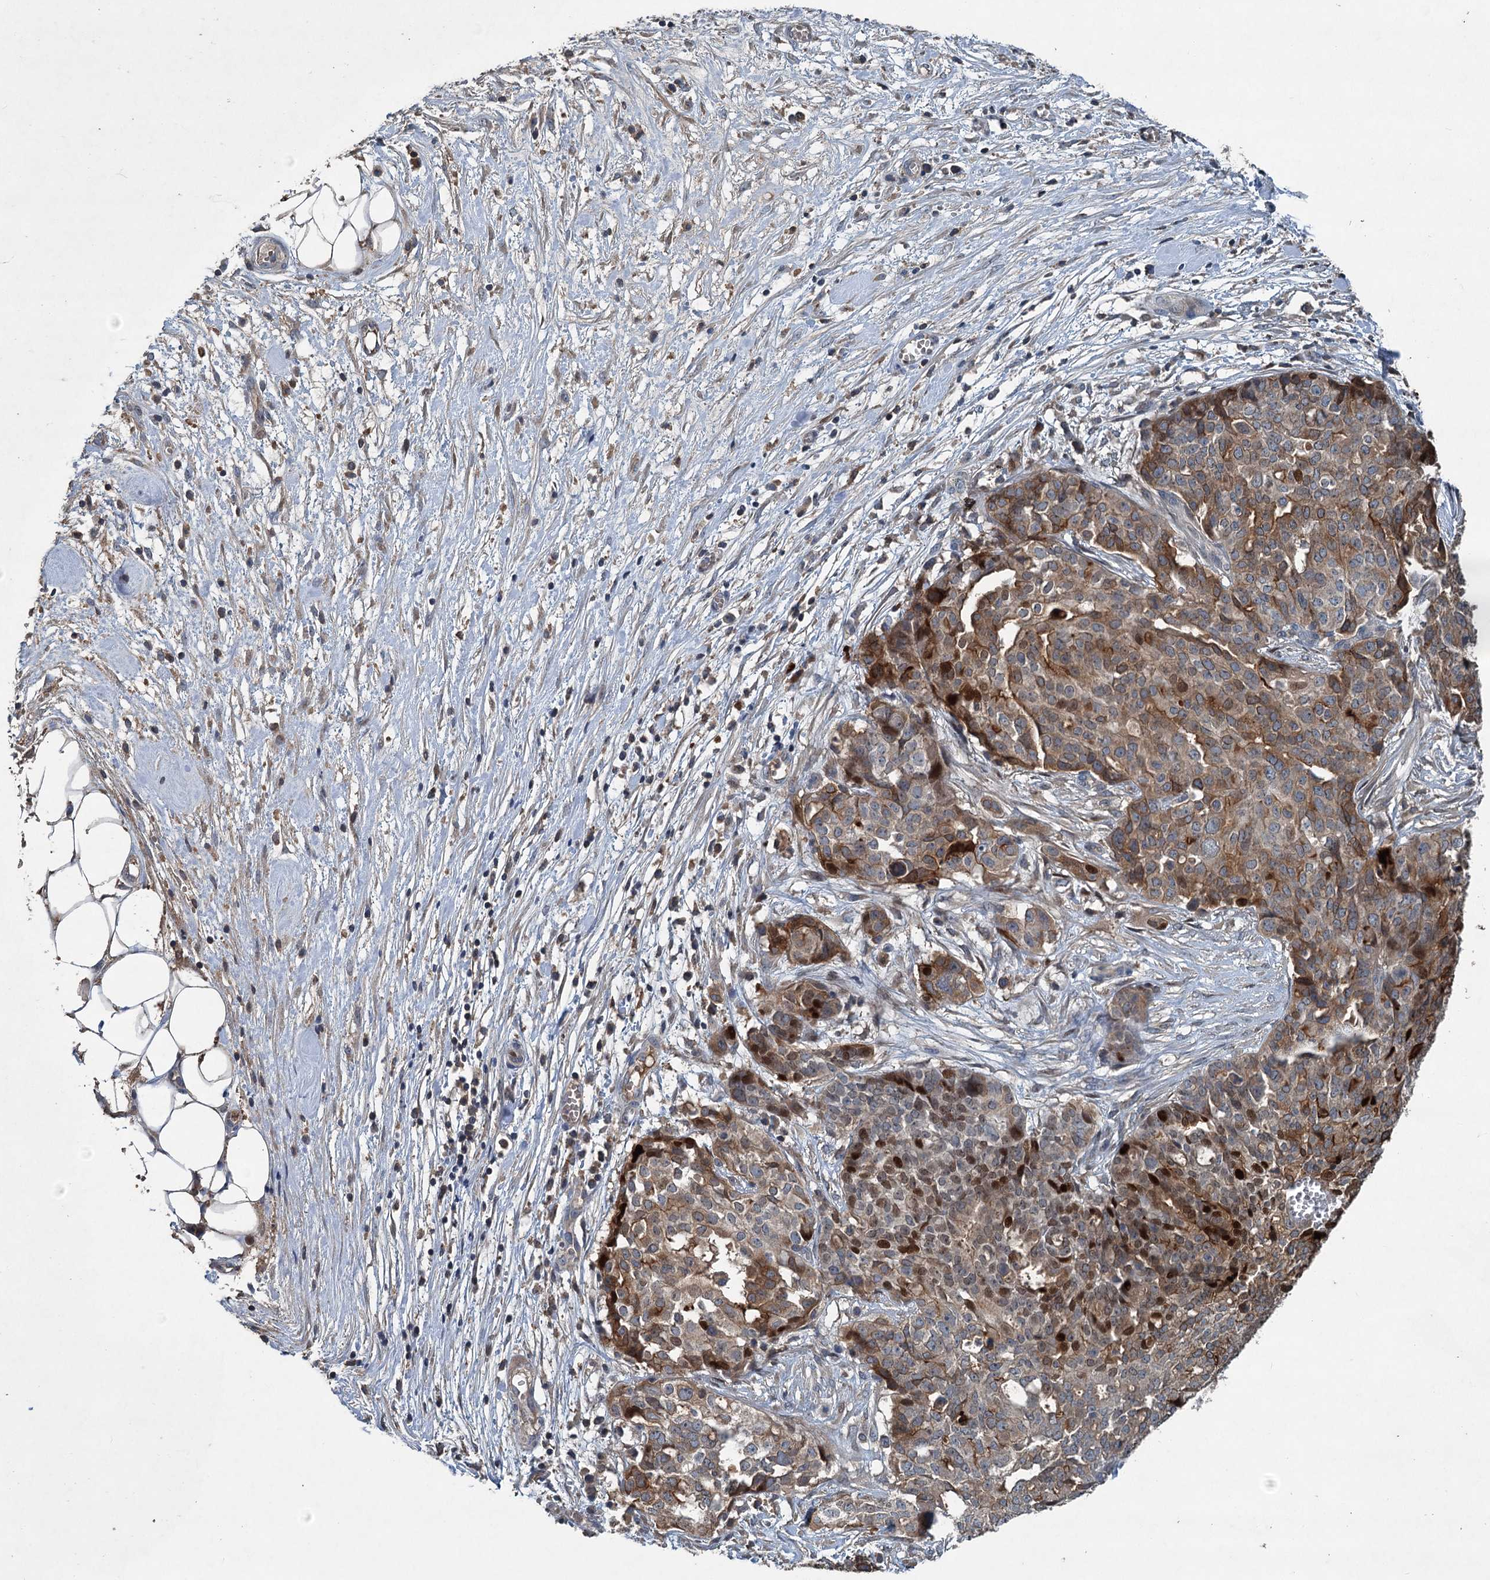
{"staining": {"intensity": "moderate", "quantity": ">75%", "location": "cytoplasmic/membranous,nuclear"}, "tissue": "ovarian cancer", "cell_type": "Tumor cells", "image_type": "cancer", "snomed": [{"axis": "morphology", "description": "Cystadenocarcinoma, serous, NOS"}, {"axis": "topography", "description": "Soft tissue"}, {"axis": "topography", "description": "Ovary"}], "caption": "Protein analysis of serous cystadenocarcinoma (ovarian) tissue displays moderate cytoplasmic/membranous and nuclear positivity in approximately >75% of tumor cells. The staining was performed using DAB, with brown indicating positive protein expression. Nuclei are stained blue with hematoxylin.", "gene": "TAPBPL", "patient": {"sex": "female", "age": 57}}